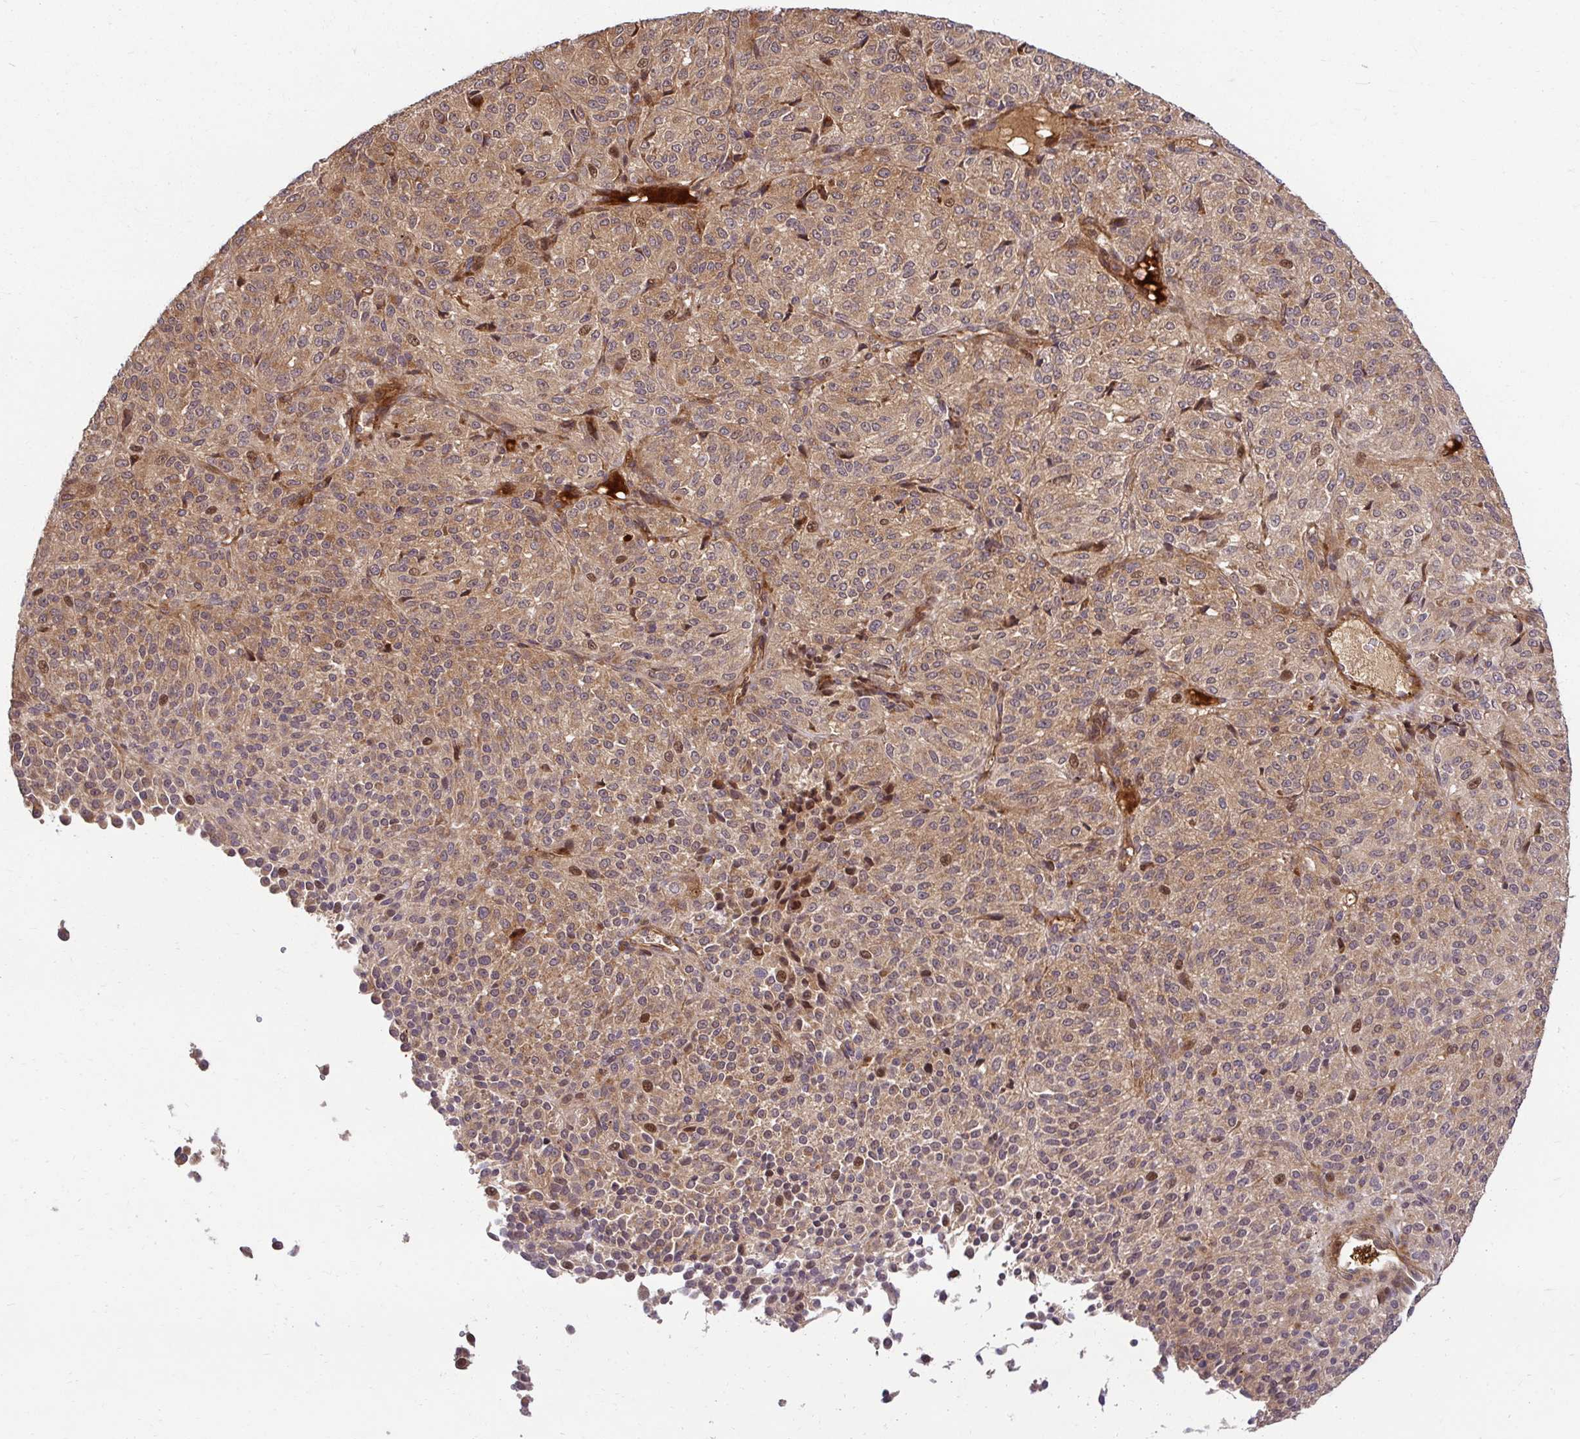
{"staining": {"intensity": "weak", "quantity": ">75%", "location": "cytoplasmic/membranous,nuclear"}, "tissue": "melanoma", "cell_type": "Tumor cells", "image_type": "cancer", "snomed": [{"axis": "morphology", "description": "Malignant melanoma, Metastatic site"}, {"axis": "topography", "description": "Brain"}], "caption": "Immunohistochemical staining of human malignant melanoma (metastatic site) shows weak cytoplasmic/membranous and nuclear protein expression in about >75% of tumor cells. Nuclei are stained in blue.", "gene": "PSMA4", "patient": {"sex": "female", "age": 56}}